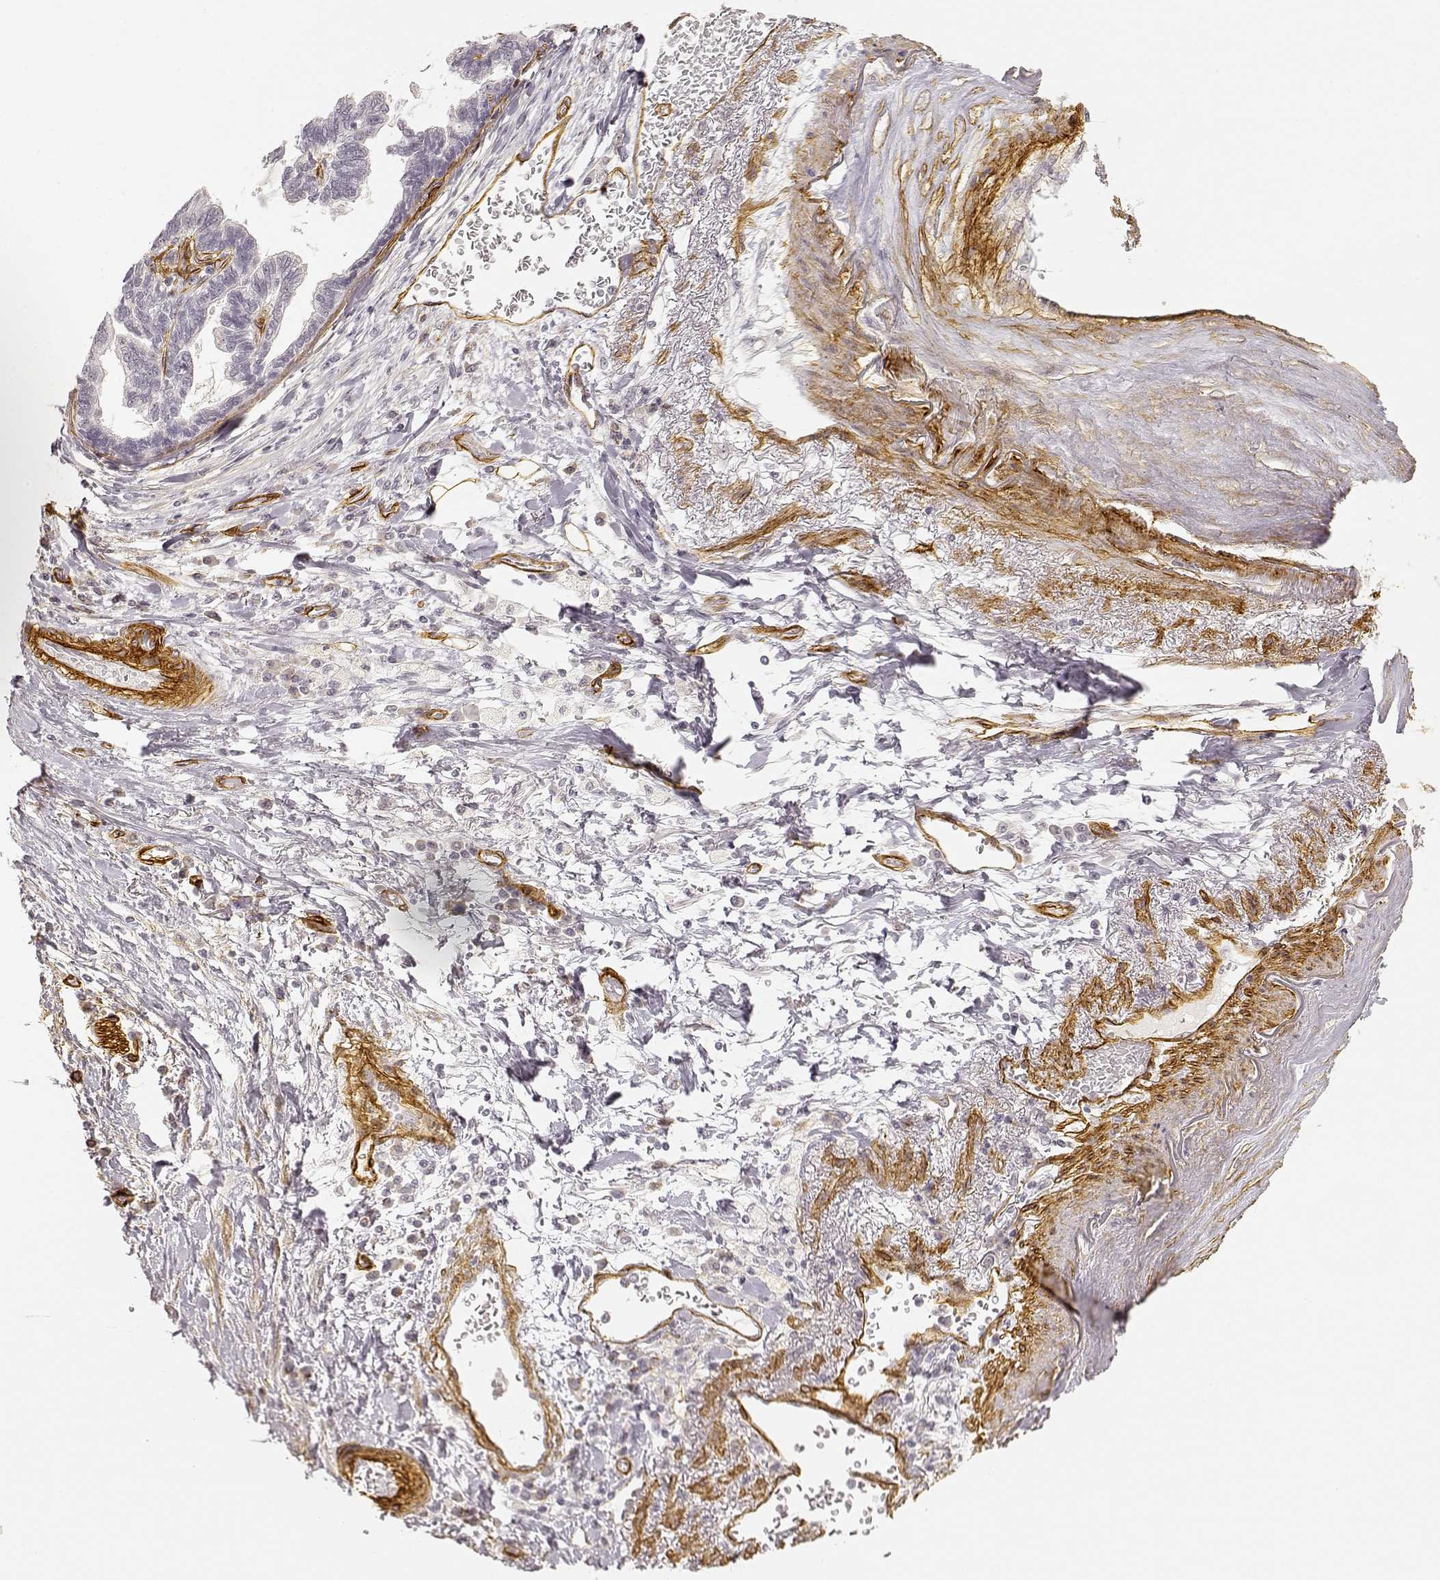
{"staining": {"intensity": "negative", "quantity": "none", "location": "none"}, "tissue": "stomach cancer", "cell_type": "Tumor cells", "image_type": "cancer", "snomed": [{"axis": "morphology", "description": "Adenocarcinoma, NOS"}, {"axis": "topography", "description": "Stomach"}], "caption": "There is no significant expression in tumor cells of stomach cancer.", "gene": "LAMA4", "patient": {"sex": "male", "age": 83}}